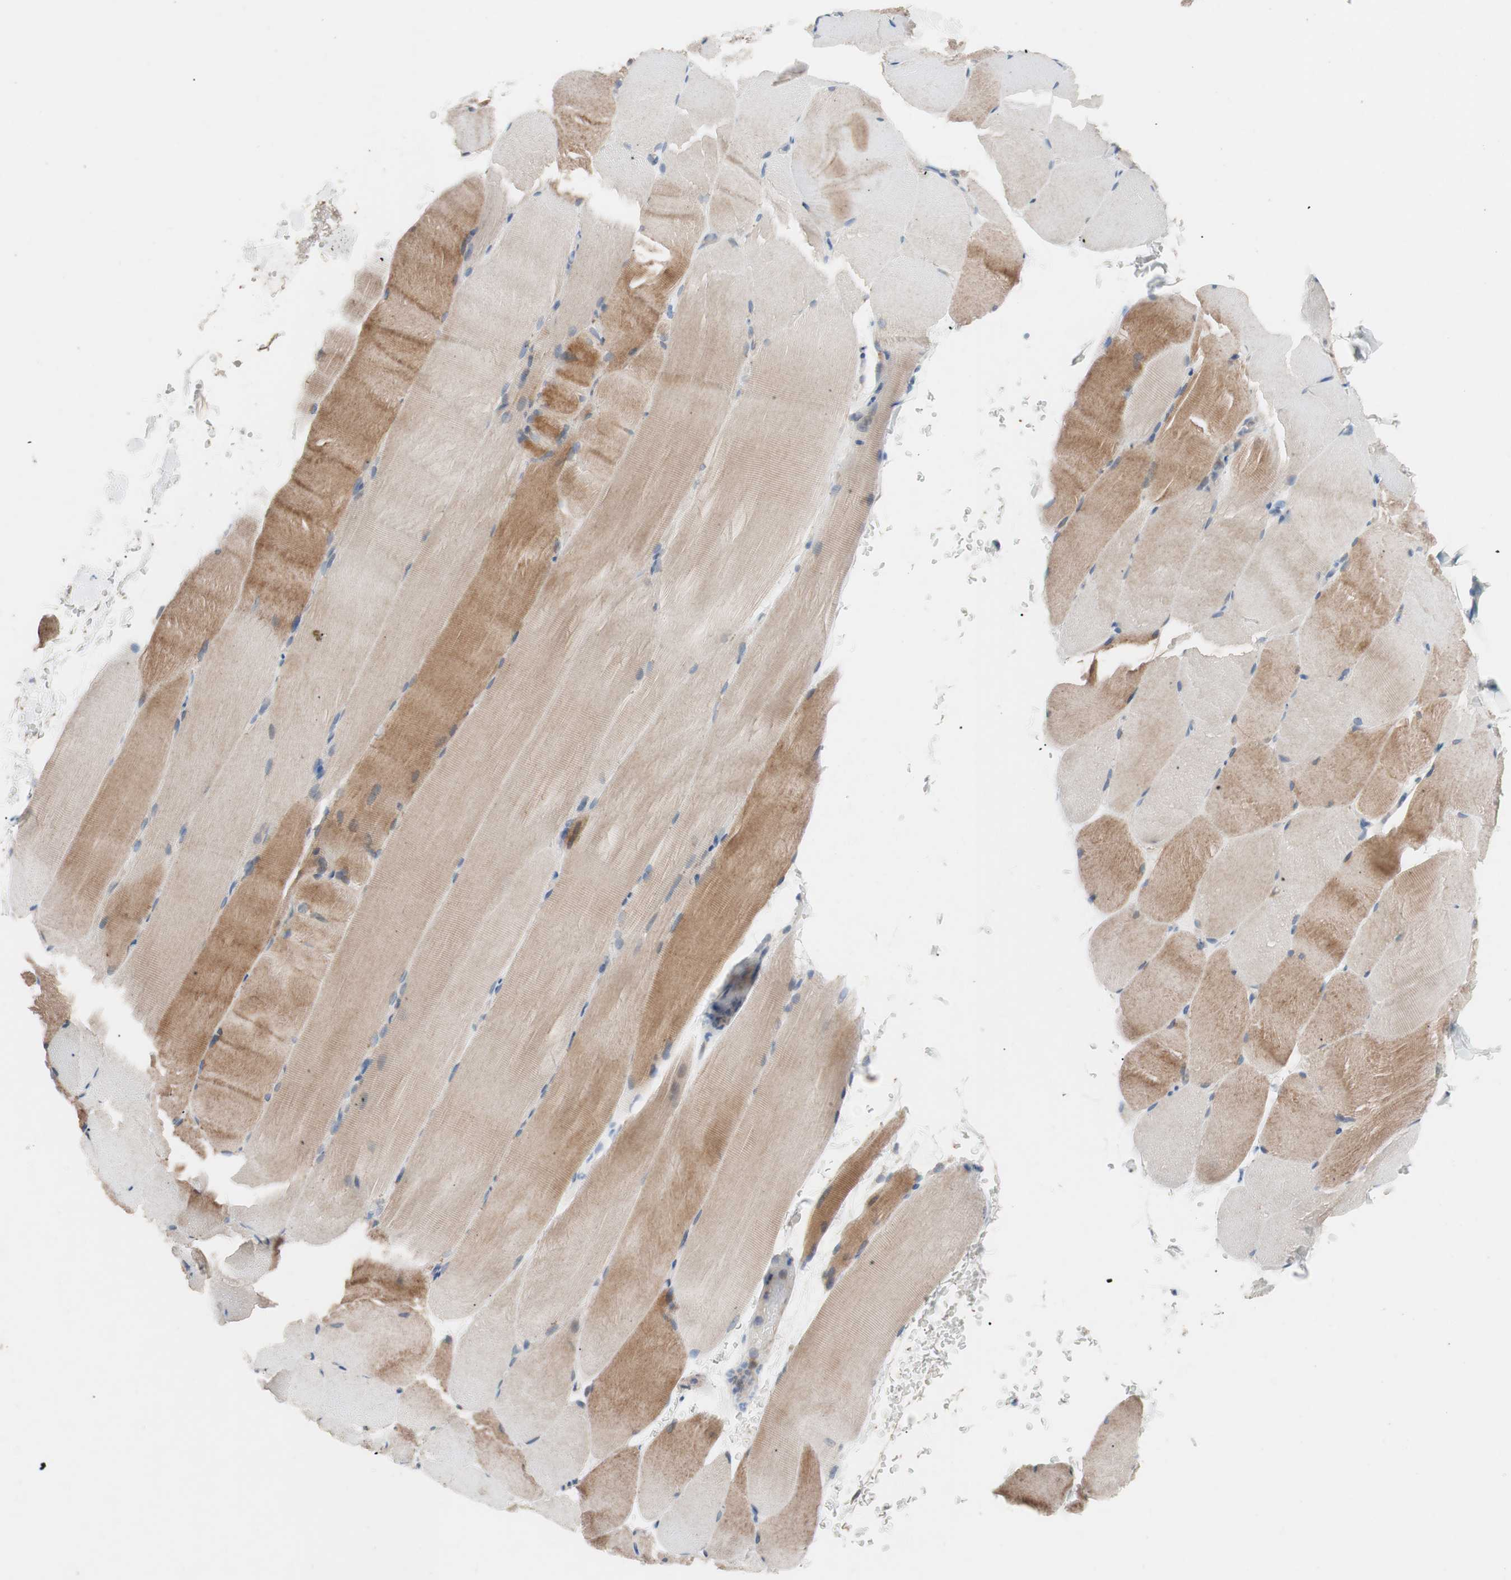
{"staining": {"intensity": "moderate", "quantity": ">75%", "location": "cytoplasmic/membranous"}, "tissue": "skeletal muscle", "cell_type": "Myocytes", "image_type": "normal", "snomed": [{"axis": "morphology", "description": "Normal tissue, NOS"}, {"axis": "topography", "description": "Skeletal muscle"}, {"axis": "topography", "description": "Parathyroid gland"}], "caption": "Normal skeletal muscle was stained to show a protein in brown. There is medium levels of moderate cytoplasmic/membranous positivity in about >75% of myocytes. The staining is performed using DAB brown chromogen to label protein expression. The nuclei are counter-stained blue using hematoxylin.", "gene": "FAAH", "patient": {"sex": "female", "age": 37}}